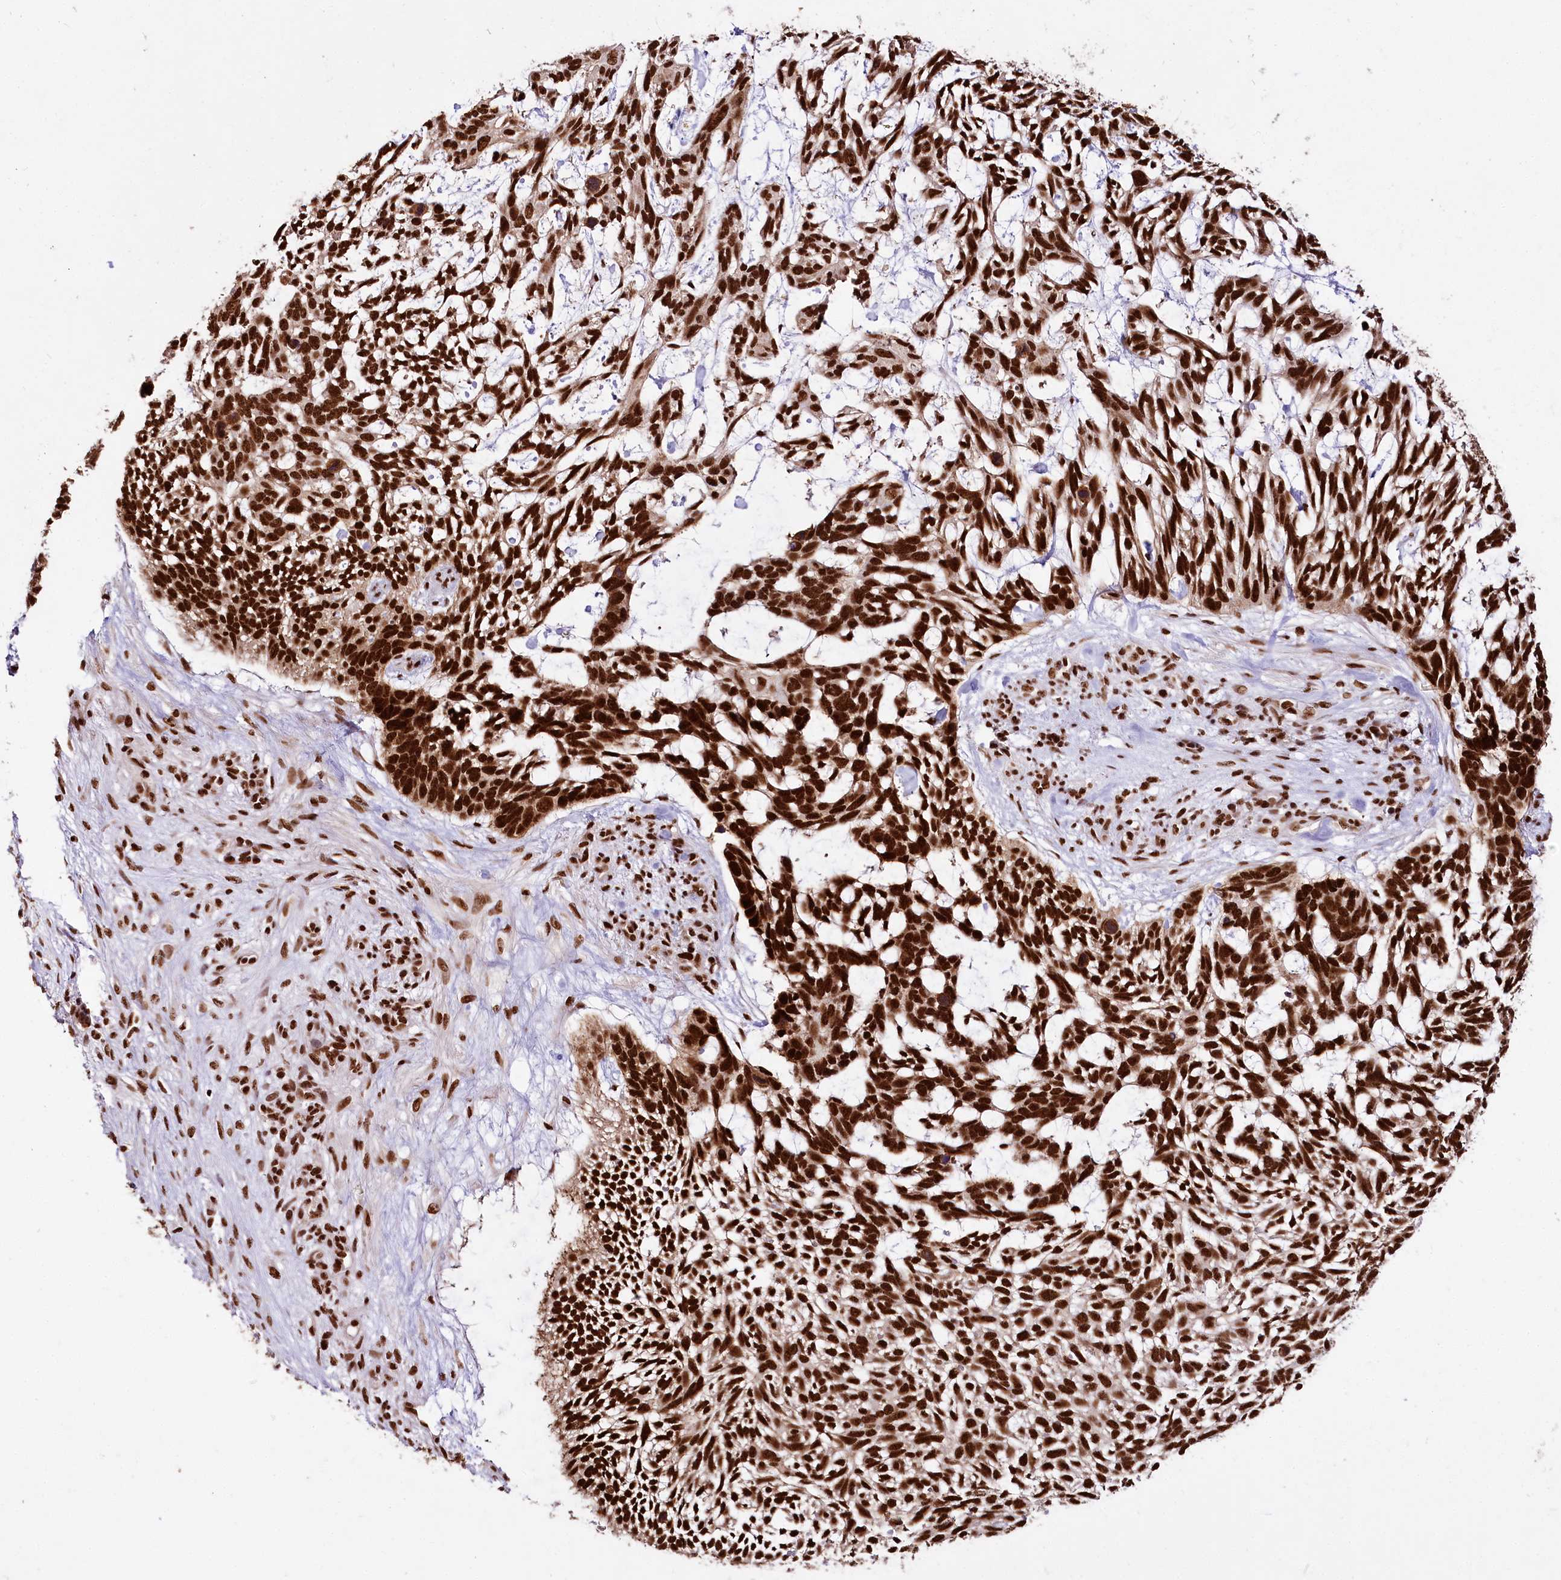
{"staining": {"intensity": "strong", "quantity": ">75%", "location": "nuclear"}, "tissue": "skin cancer", "cell_type": "Tumor cells", "image_type": "cancer", "snomed": [{"axis": "morphology", "description": "Basal cell carcinoma"}, {"axis": "topography", "description": "Skin"}], "caption": "Skin basal cell carcinoma was stained to show a protein in brown. There is high levels of strong nuclear positivity in approximately >75% of tumor cells. The staining is performed using DAB brown chromogen to label protein expression. The nuclei are counter-stained blue using hematoxylin.", "gene": "SMARCE1", "patient": {"sex": "male", "age": 88}}